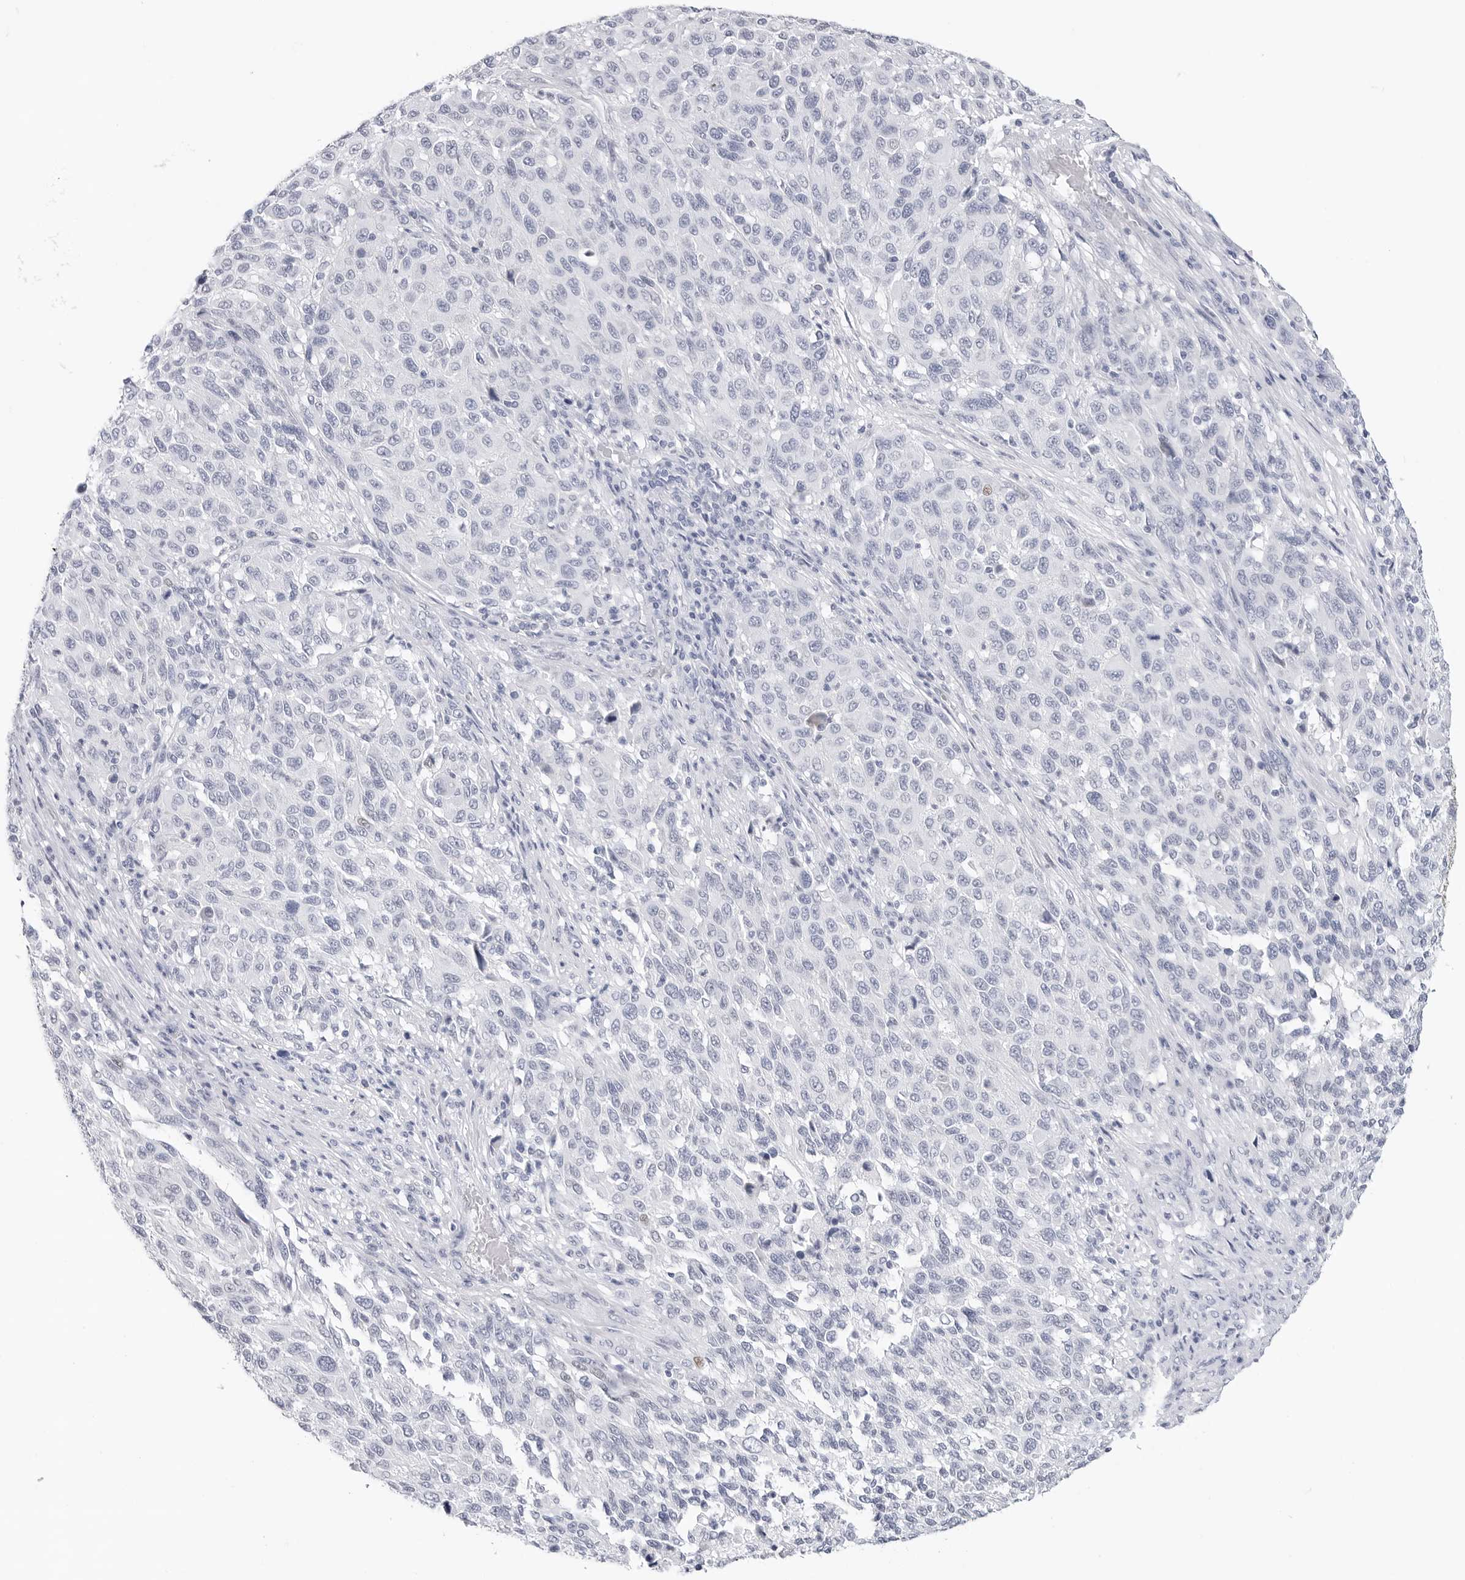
{"staining": {"intensity": "negative", "quantity": "none", "location": "none"}, "tissue": "melanoma", "cell_type": "Tumor cells", "image_type": "cancer", "snomed": [{"axis": "morphology", "description": "Malignant melanoma, Metastatic site"}, {"axis": "topography", "description": "Lymph node"}], "caption": "High magnification brightfield microscopy of melanoma stained with DAB (brown) and counterstained with hematoxylin (blue): tumor cells show no significant positivity. (DAB (3,3'-diaminobenzidine) immunohistochemistry, high magnification).", "gene": "SLC19A1", "patient": {"sex": "male", "age": 61}}